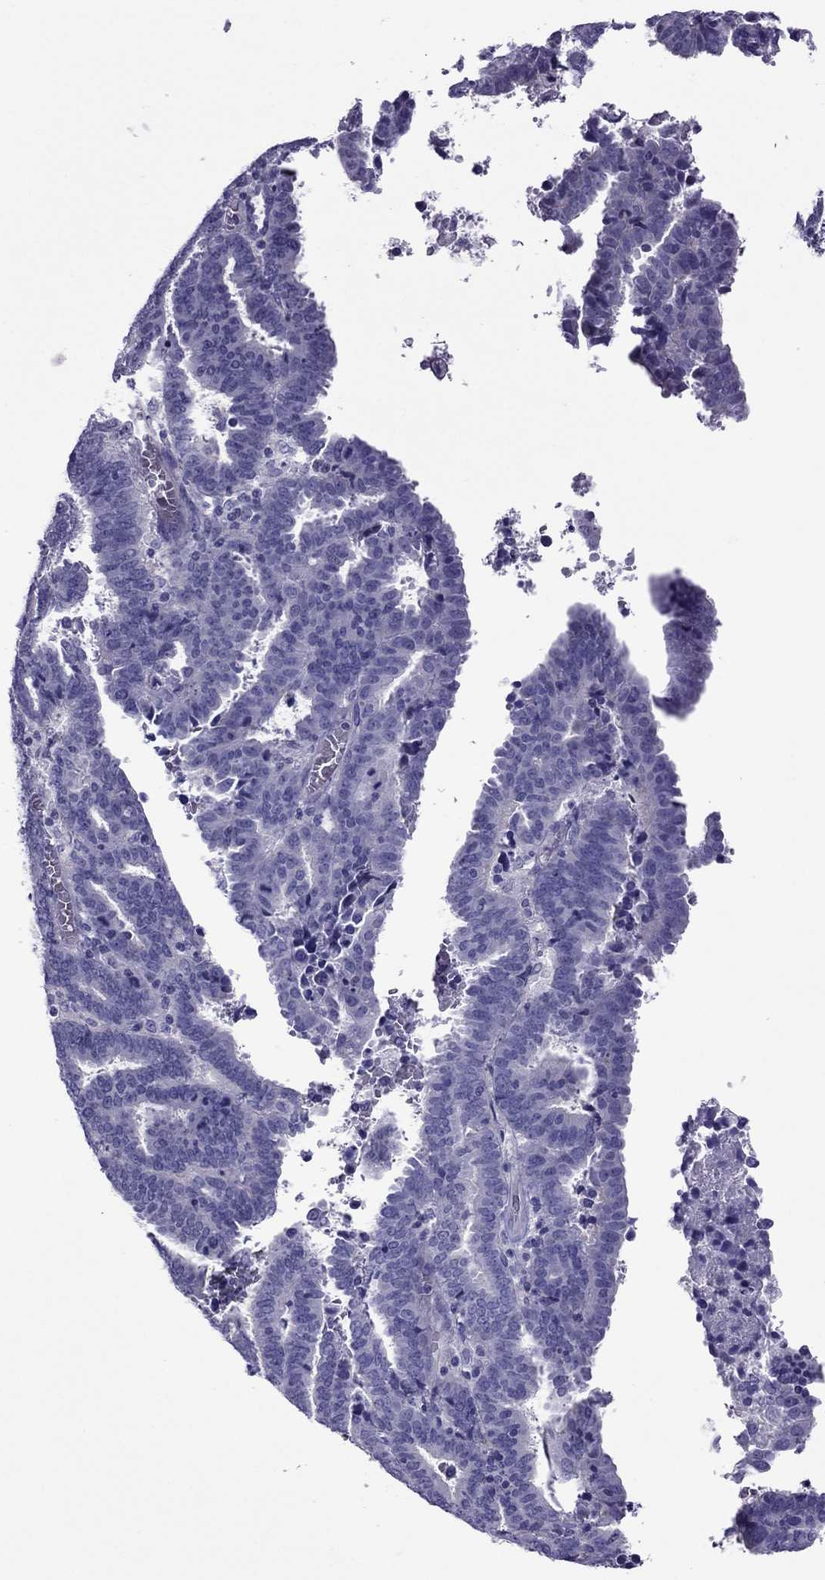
{"staining": {"intensity": "negative", "quantity": "none", "location": "none"}, "tissue": "endometrial cancer", "cell_type": "Tumor cells", "image_type": "cancer", "snomed": [{"axis": "morphology", "description": "Adenocarcinoma, NOS"}, {"axis": "topography", "description": "Uterus"}], "caption": "Histopathology image shows no significant protein positivity in tumor cells of adenocarcinoma (endometrial).", "gene": "MYL11", "patient": {"sex": "female", "age": 83}}